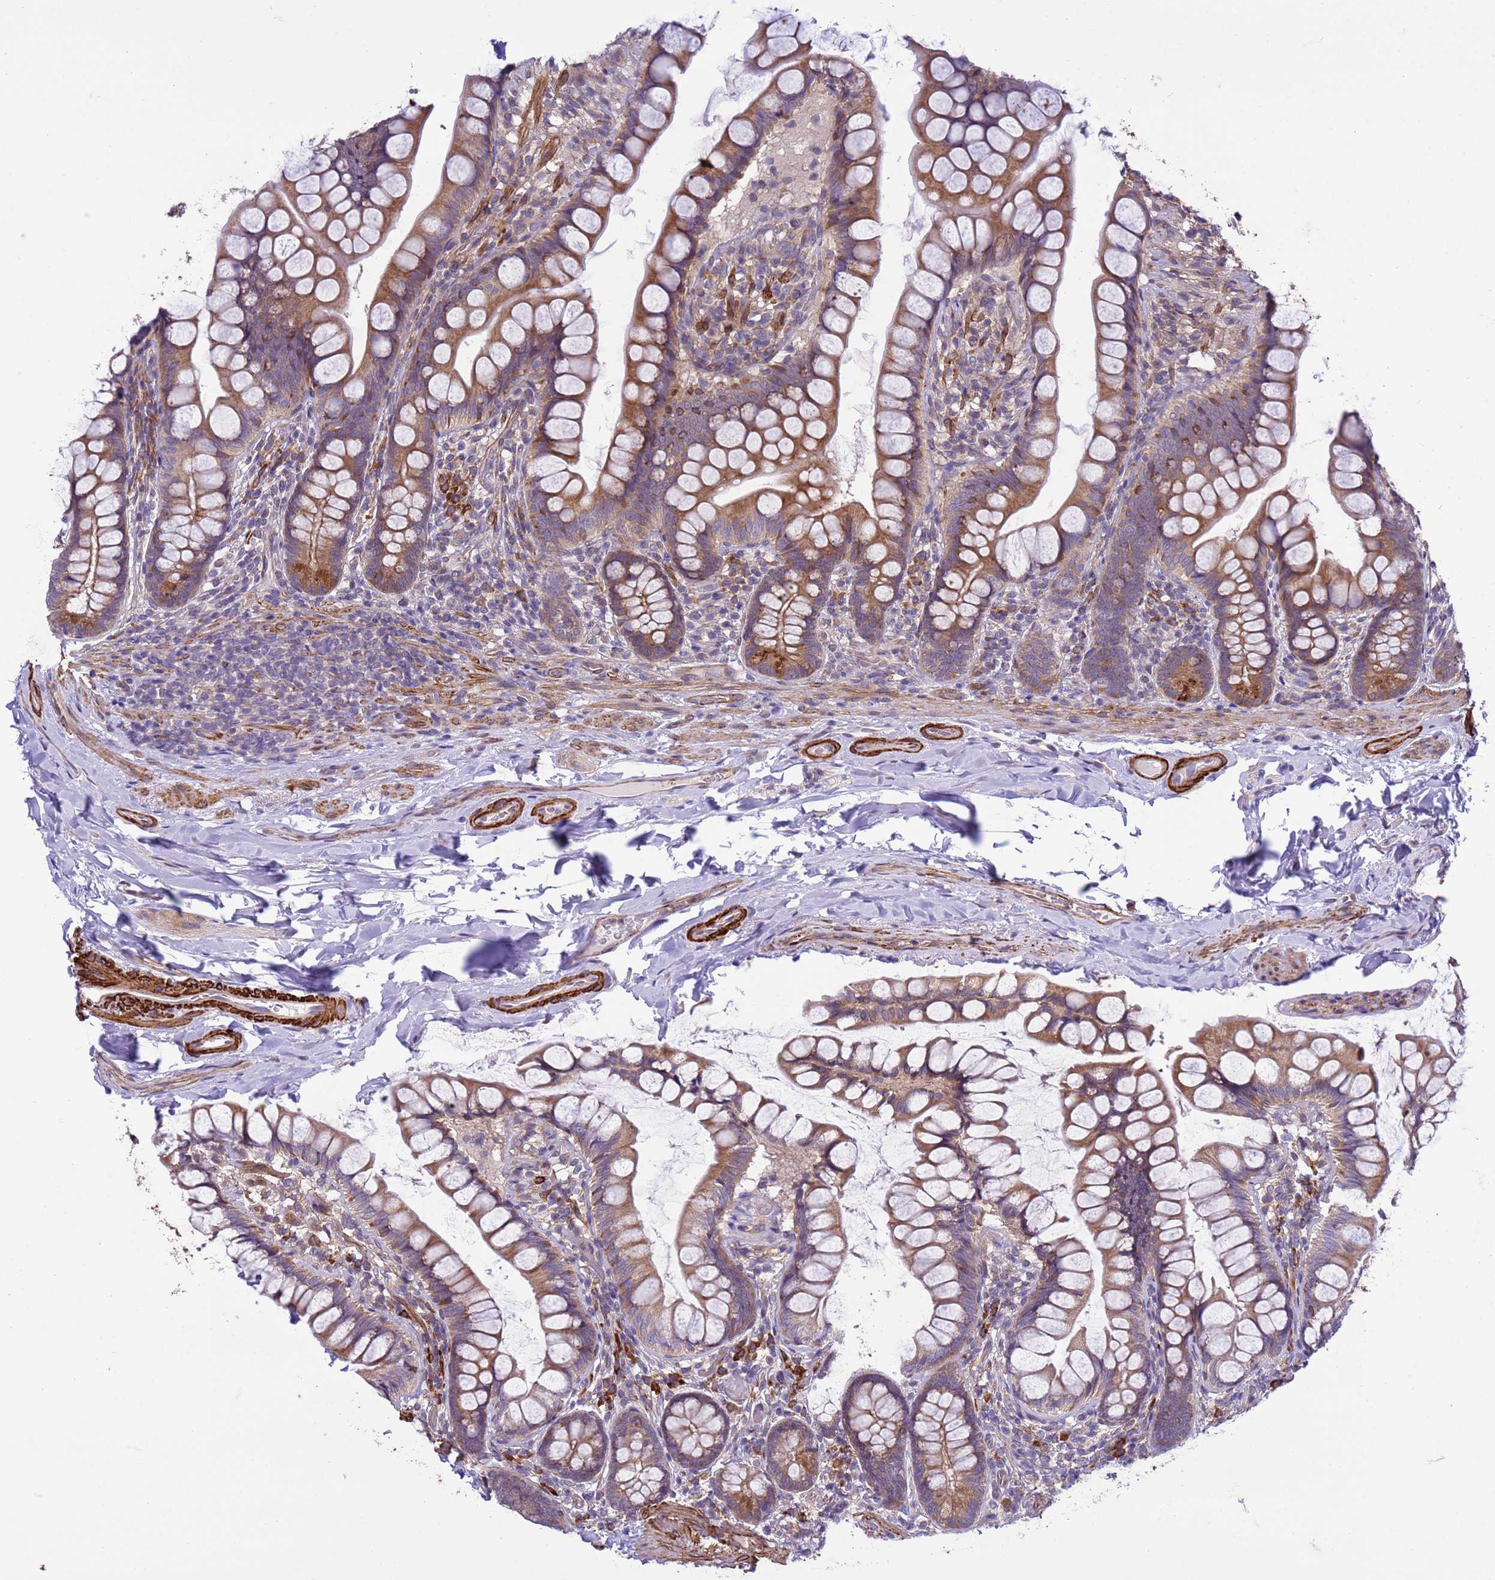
{"staining": {"intensity": "moderate", "quantity": ">75%", "location": "cytoplasmic/membranous"}, "tissue": "small intestine", "cell_type": "Glandular cells", "image_type": "normal", "snomed": [{"axis": "morphology", "description": "Normal tissue, NOS"}, {"axis": "topography", "description": "Small intestine"}], "caption": "A brown stain labels moderate cytoplasmic/membranous positivity of a protein in glandular cells of benign human small intestine. The staining was performed using DAB (3,3'-diaminobenzidine) to visualize the protein expression in brown, while the nuclei were stained in blue with hematoxylin (Magnification: 20x).", "gene": "GEN1", "patient": {"sex": "male", "age": 70}}